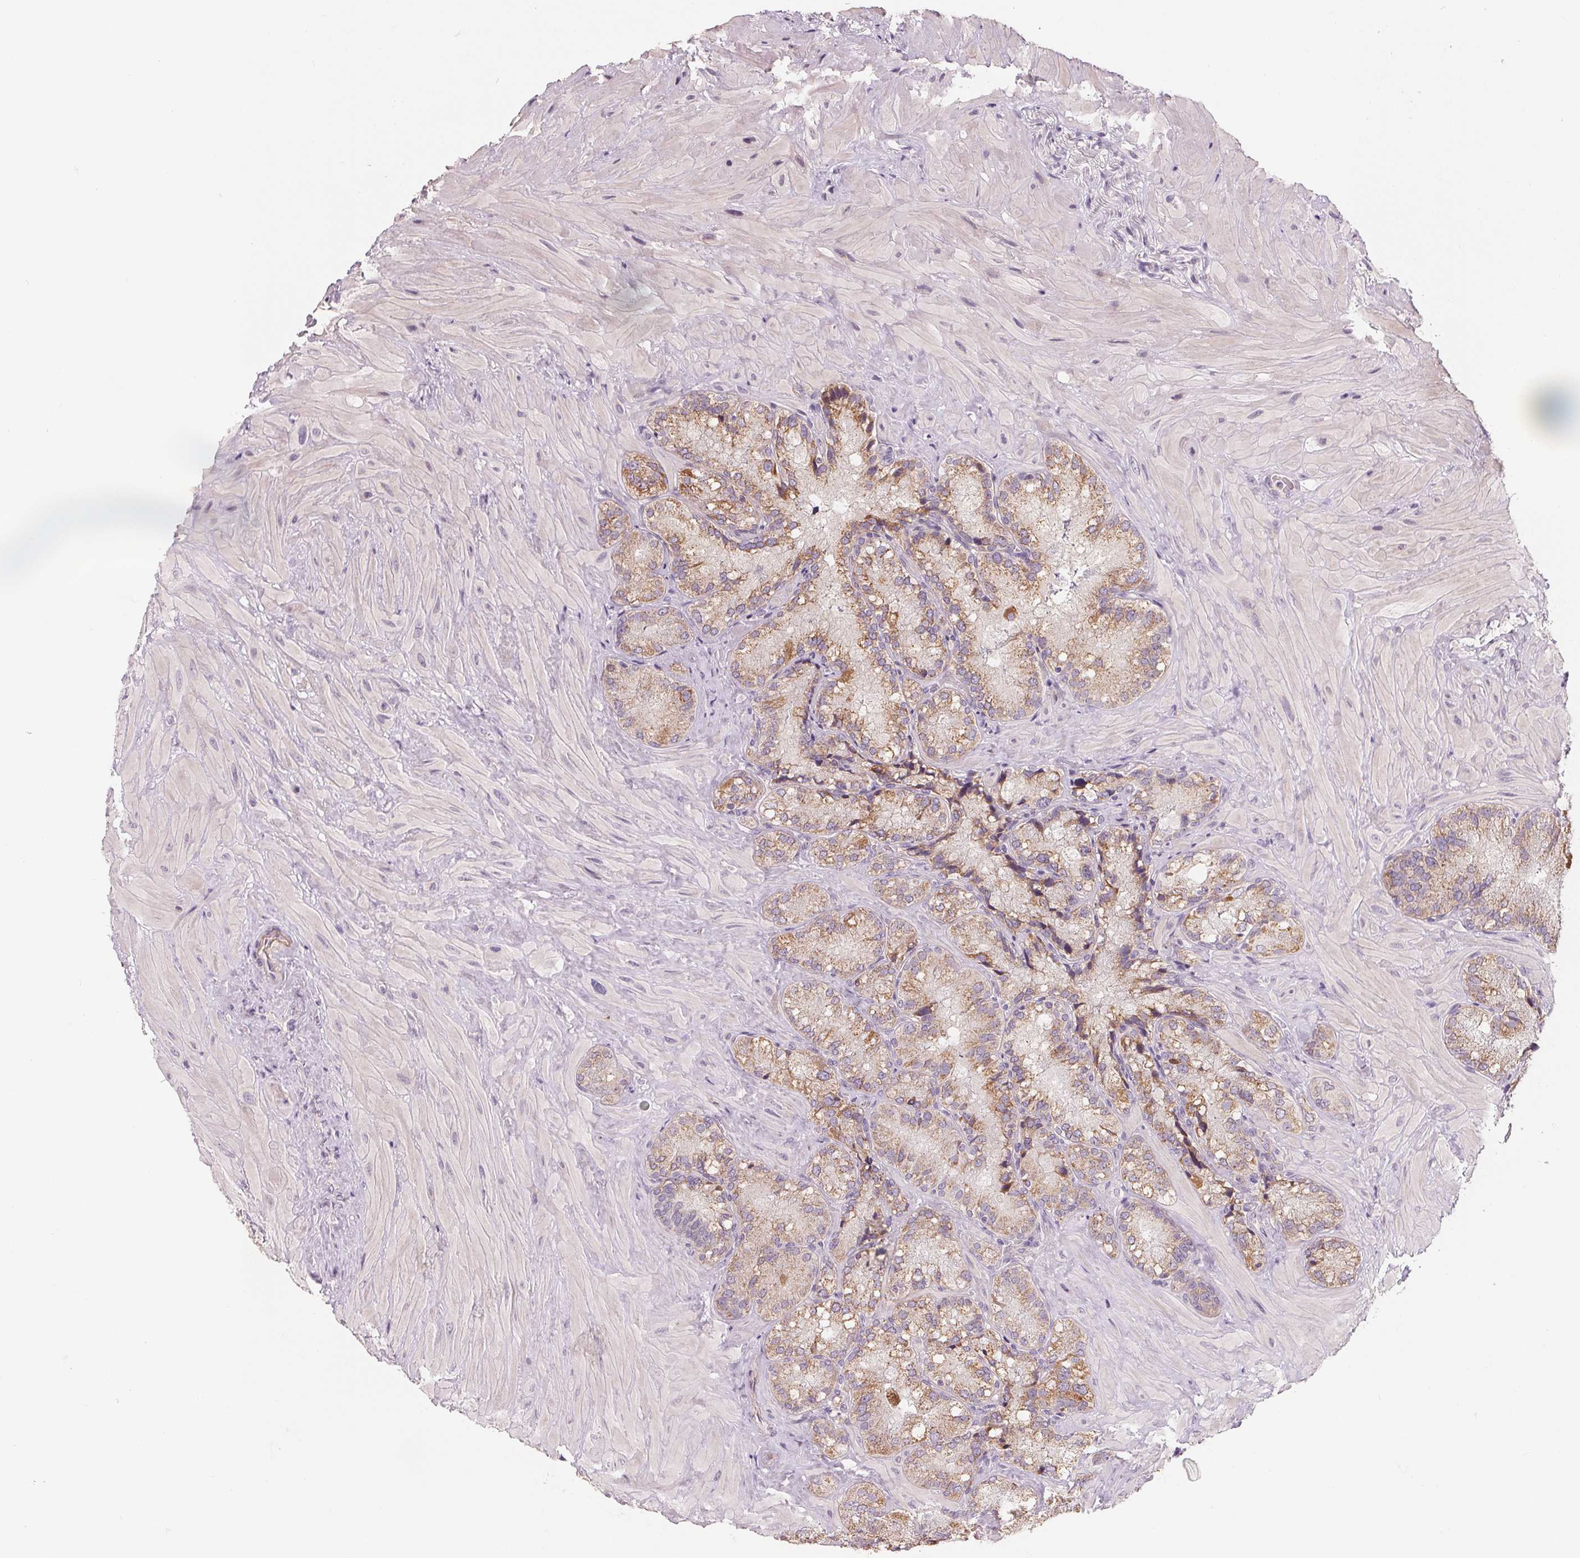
{"staining": {"intensity": "weak", "quantity": "25%-75%", "location": "cytoplasmic/membranous"}, "tissue": "seminal vesicle", "cell_type": "Glandular cells", "image_type": "normal", "snomed": [{"axis": "morphology", "description": "Normal tissue, NOS"}, {"axis": "topography", "description": "Seminal veicle"}], "caption": "This is a histology image of immunohistochemistry staining of normal seminal vesicle, which shows weak expression in the cytoplasmic/membranous of glandular cells.", "gene": "AQP8", "patient": {"sex": "male", "age": 57}}